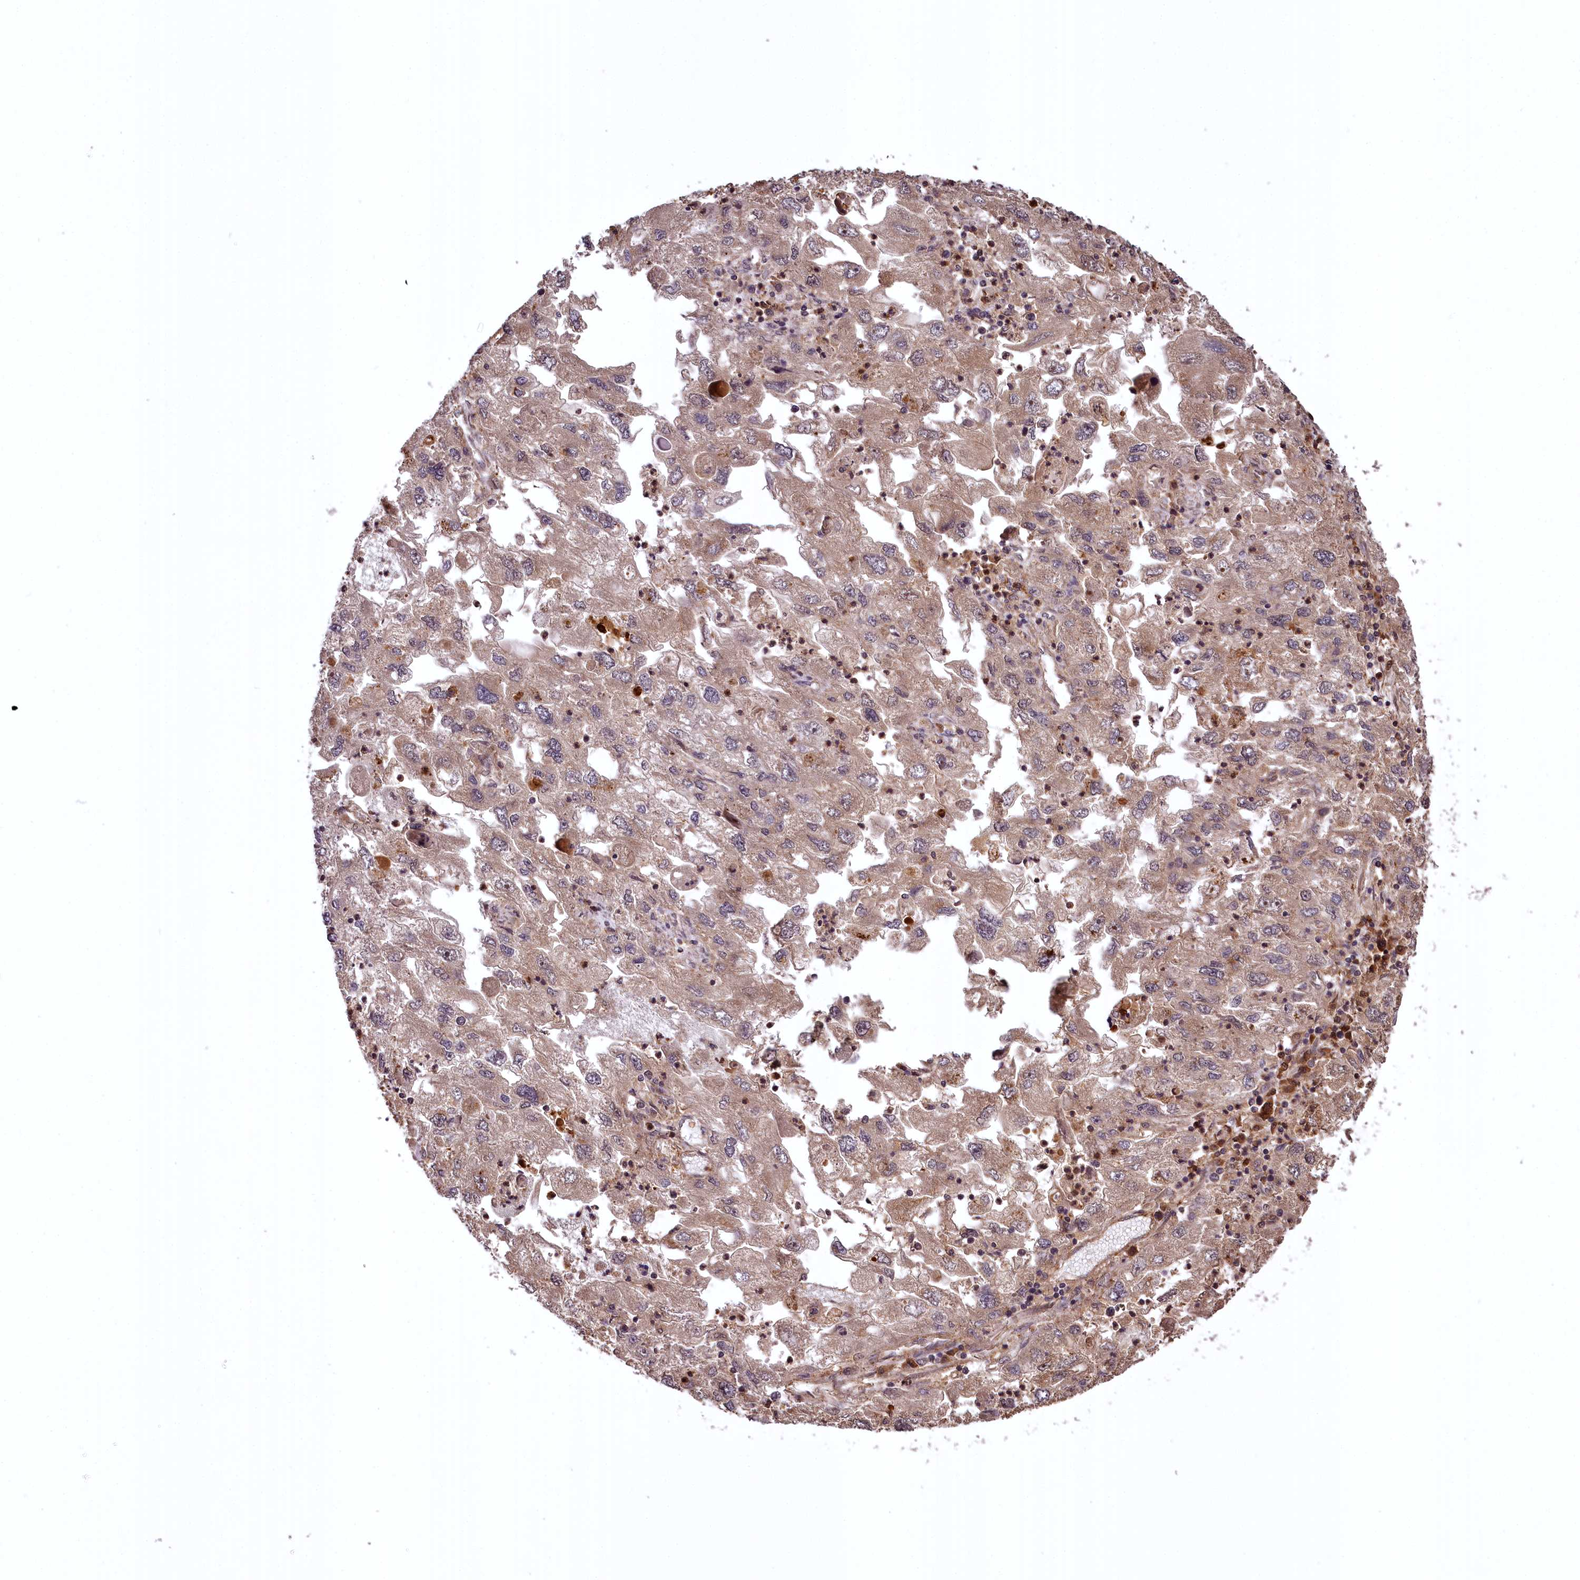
{"staining": {"intensity": "weak", "quantity": ">75%", "location": "cytoplasmic/membranous"}, "tissue": "endometrial cancer", "cell_type": "Tumor cells", "image_type": "cancer", "snomed": [{"axis": "morphology", "description": "Adenocarcinoma, NOS"}, {"axis": "topography", "description": "Endometrium"}], "caption": "Weak cytoplasmic/membranous staining for a protein is identified in approximately >75% of tumor cells of endometrial cancer (adenocarcinoma) using IHC.", "gene": "TTC12", "patient": {"sex": "female", "age": 49}}